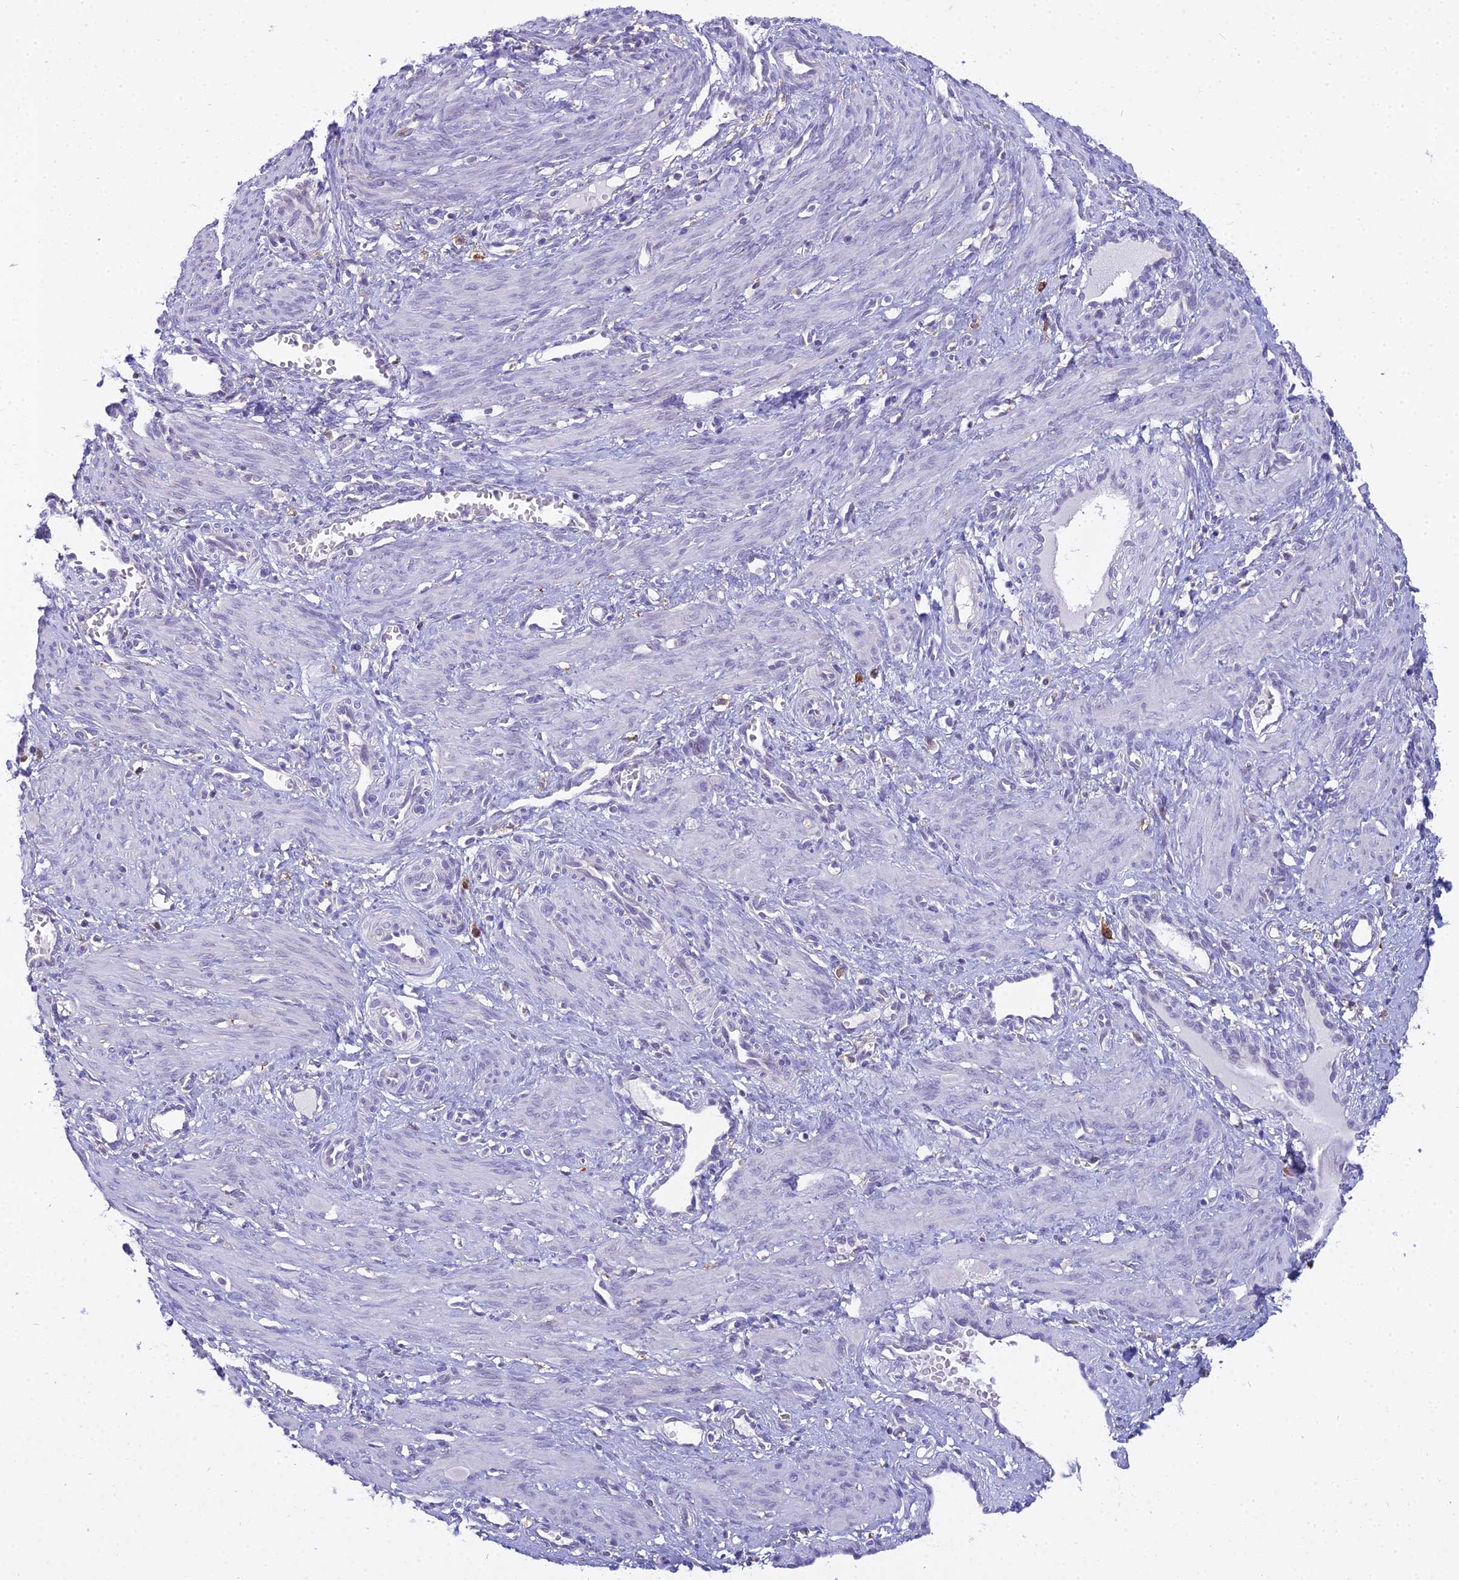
{"staining": {"intensity": "negative", "quantity": "none", "location": "none"}, "tissue": "smooth muscle", "cell_type": "Smooth muscle cells", "image_type": "normal", "snomed": [{"axis": "morphology", "description": "Normal tissue, NOS"}, {"axis": "topography", "description": "Endometrium"}], "caption": "Photomicrograph shows no significant protein positivity in smooth muscle cells of unremarkable smooth muscle.", "gene": "UBE2G1", "patient": {"sex": "female", "age": 33}}